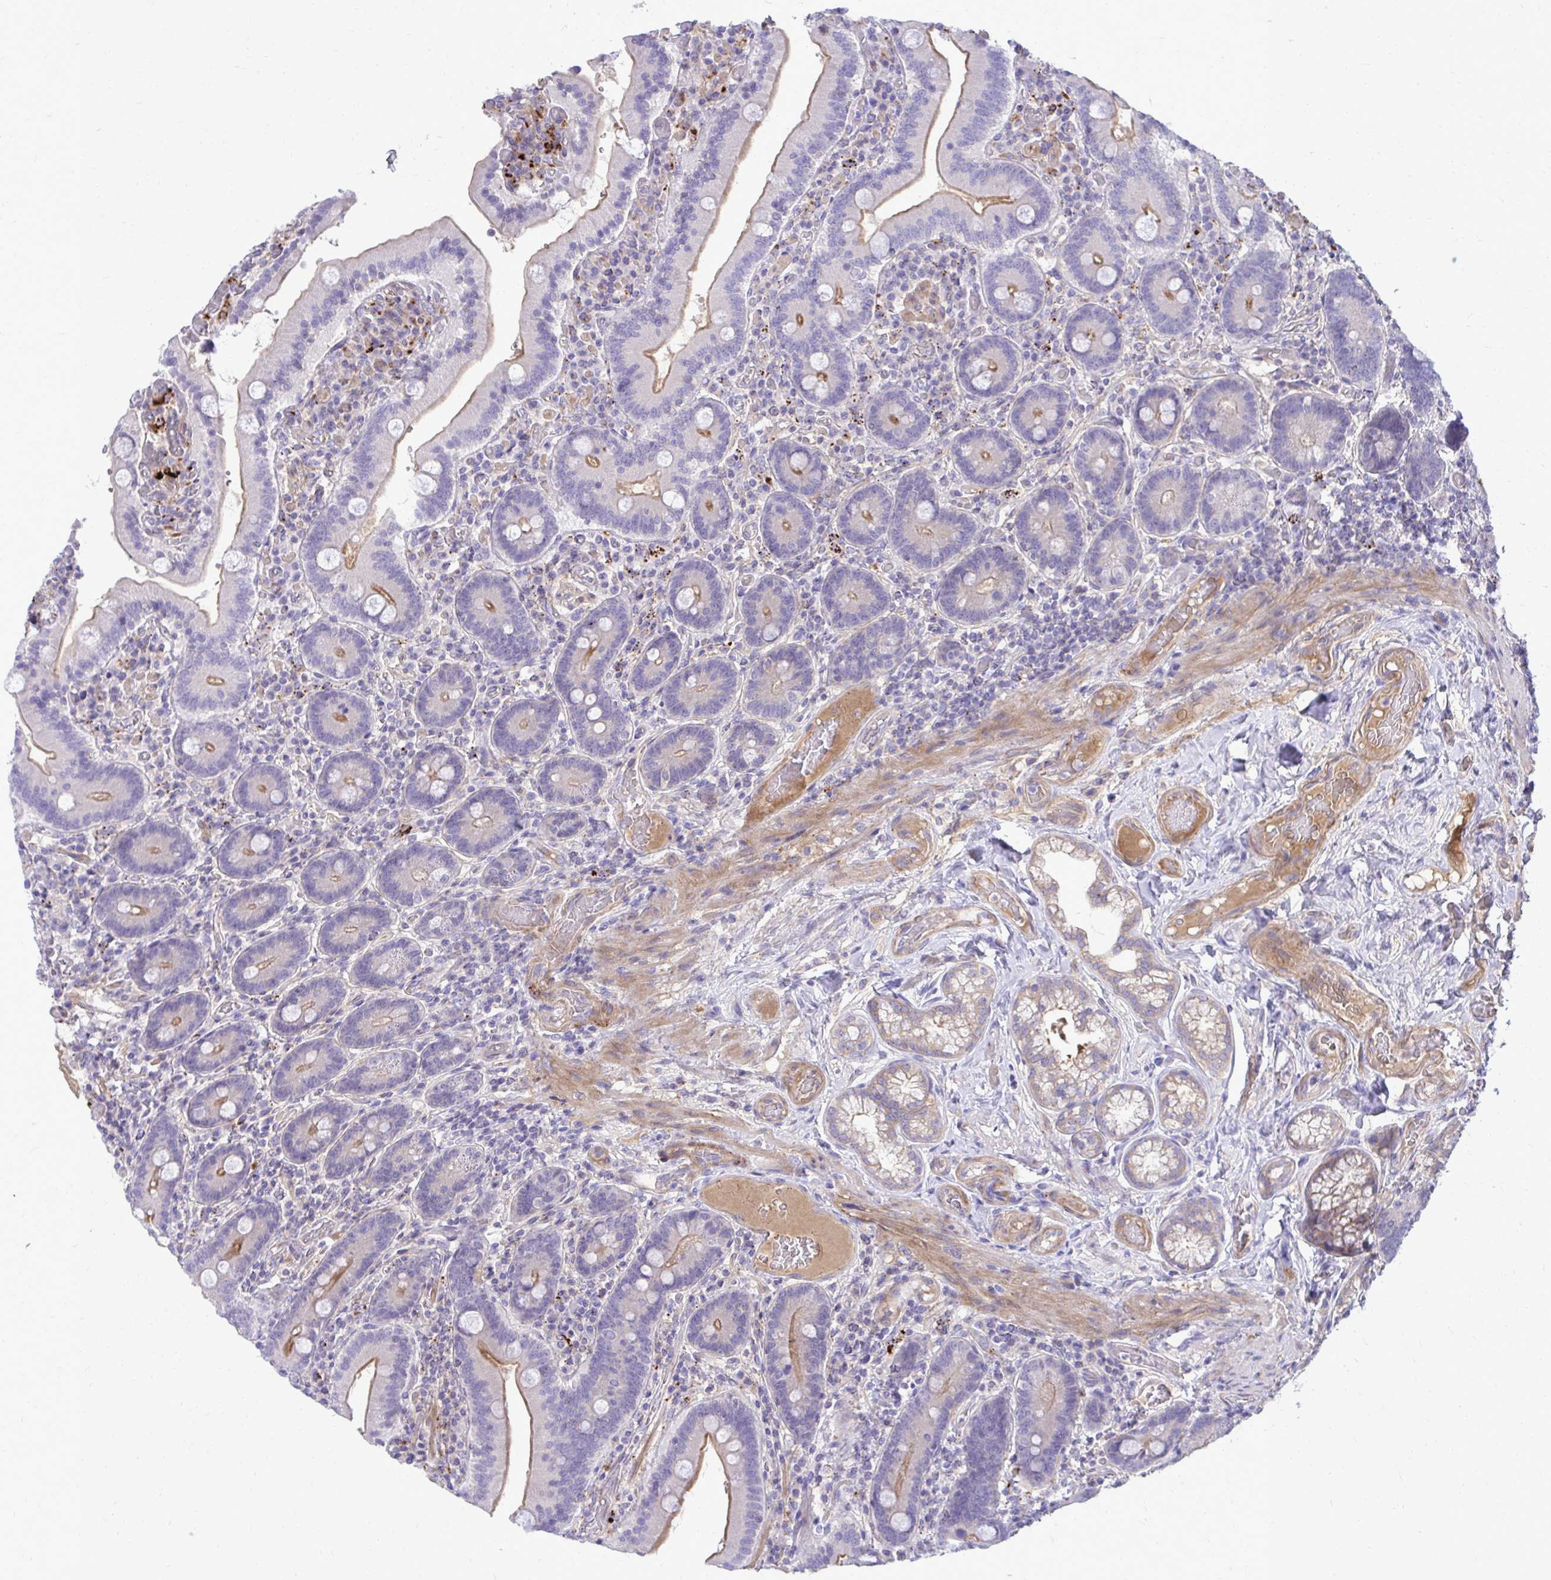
{"staining": {"intensity": "moderate", "quantity": "25%-75%", "location": "cytoplasmic/membranous"}, "tissue": "duodenum", "cell_type": "Glandular cells", "image_type": "normal", "snomed": [{"axis": "morphology", "description": "Normal tissue, NOS"}, {"axis": "topography", "description": "Duodenum"}], "caption": "High-magnification brightfield microscopy of normal duodenum stained with DAB (3,3'-diaminobenzidine) (brown) and counterstained with hematoxylin (blue). glandular cells exhibit moderate cytoplasmic/membranous positivity is present in approximately25%-75% of cells. (DAB IHC, brown staining for protein, blue staining for nuclei).", "gene": "TP53I11", "patient": {"sex": "female", "age": 62}}